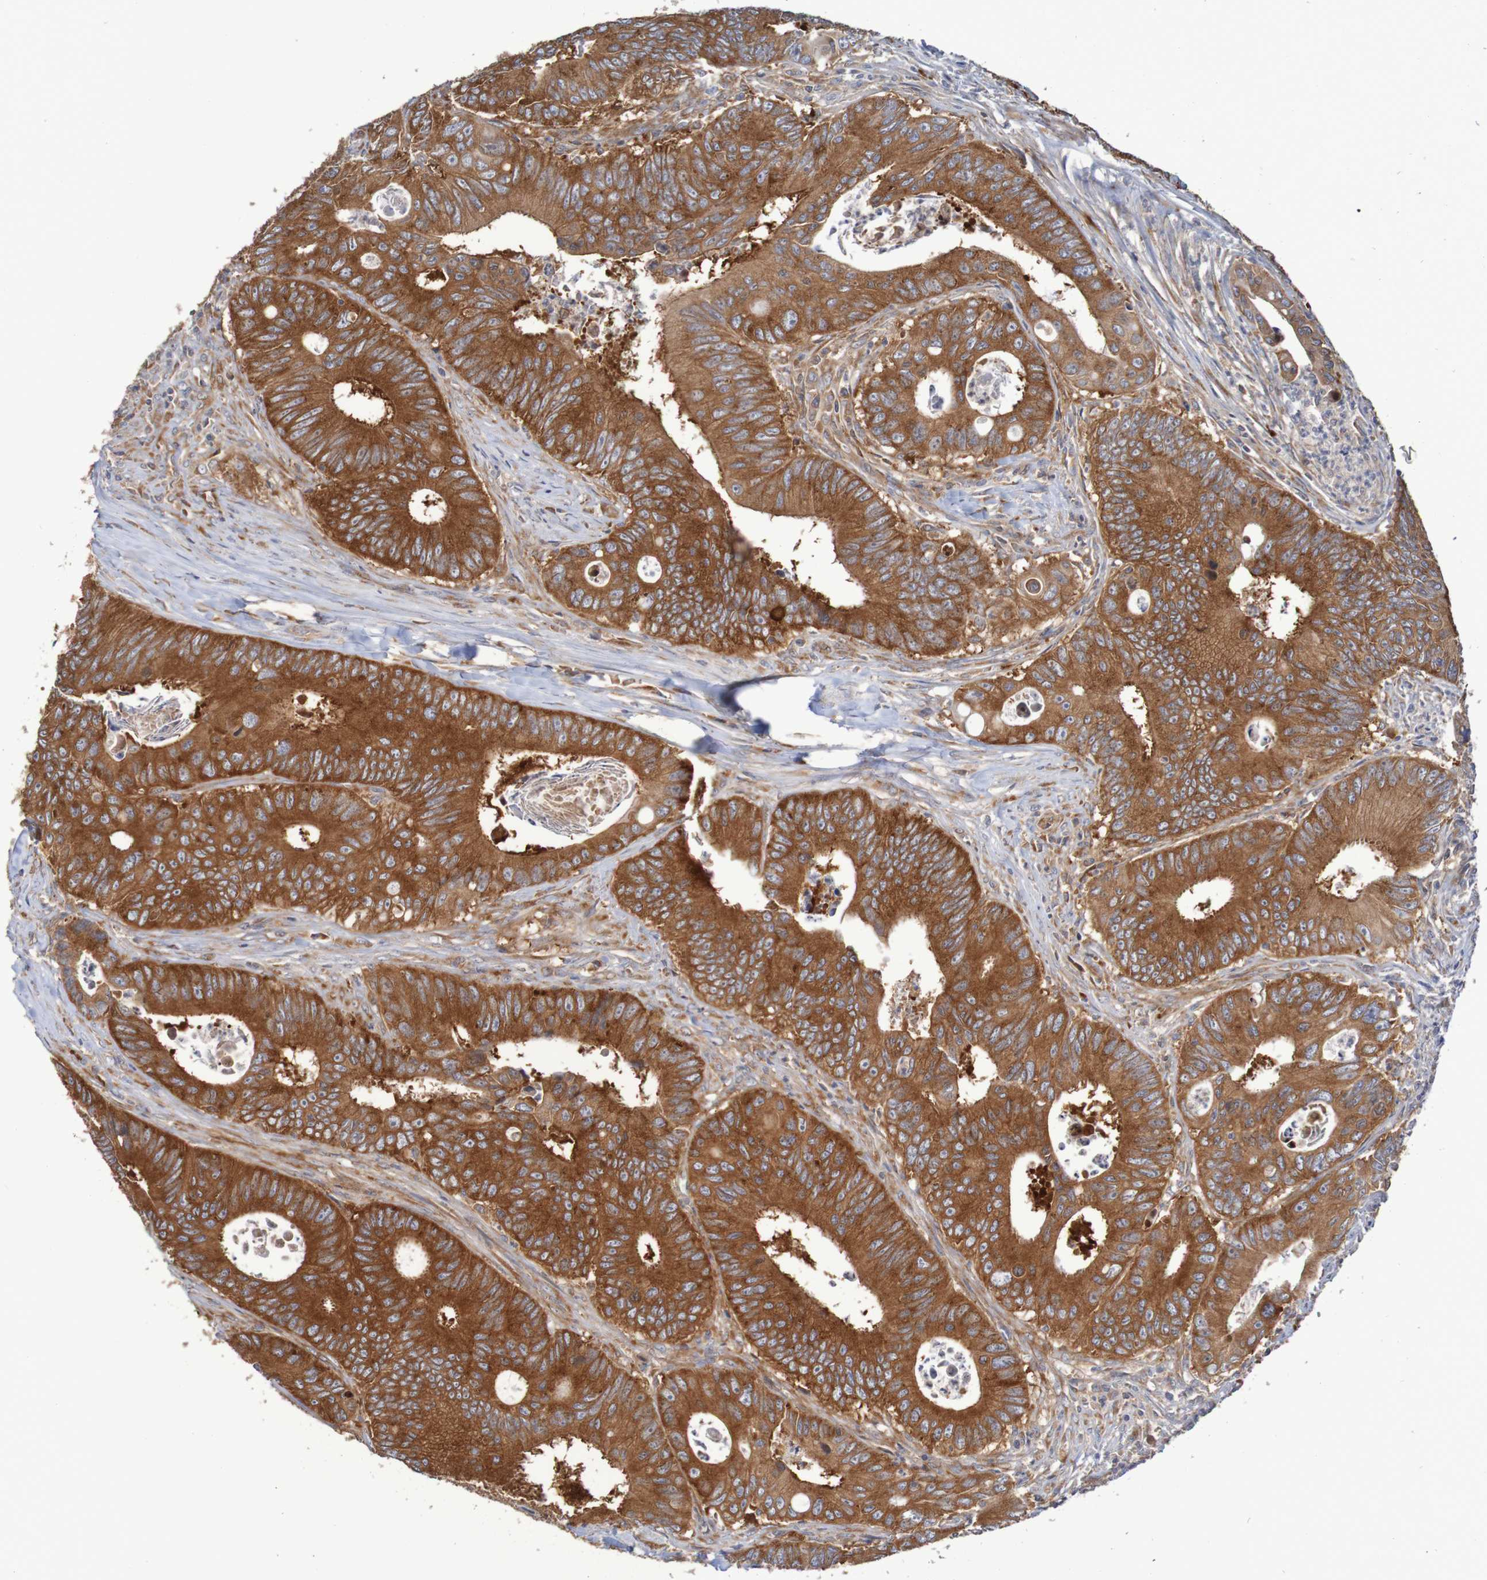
{"staining": {"intensity": "strong", "quantity": ">75%", "location": "cytoplasmic/membranous"}, "tissue": "colorectal cancer", "cell_type": "Tumor cells", "image_type": "cancer", "snomed": [{"axis": "morphology", "description": "Inflammation, NOS"}, {"axis": "morphology", "description": "Adenocarcinoma, NOS"}, {"axis": "topography", "description": "Colon"}], "caption": "DAB immunohistochemical staining of human colorectal cancer reveals strong cytoplasmic/membranous protein expression in about >75% of tumor cells. (brown staining indicates protein expression, while blue staining denotes nuclei).", "gene": "LRRC47", "patient": {"sex": "male", "age": 72}}